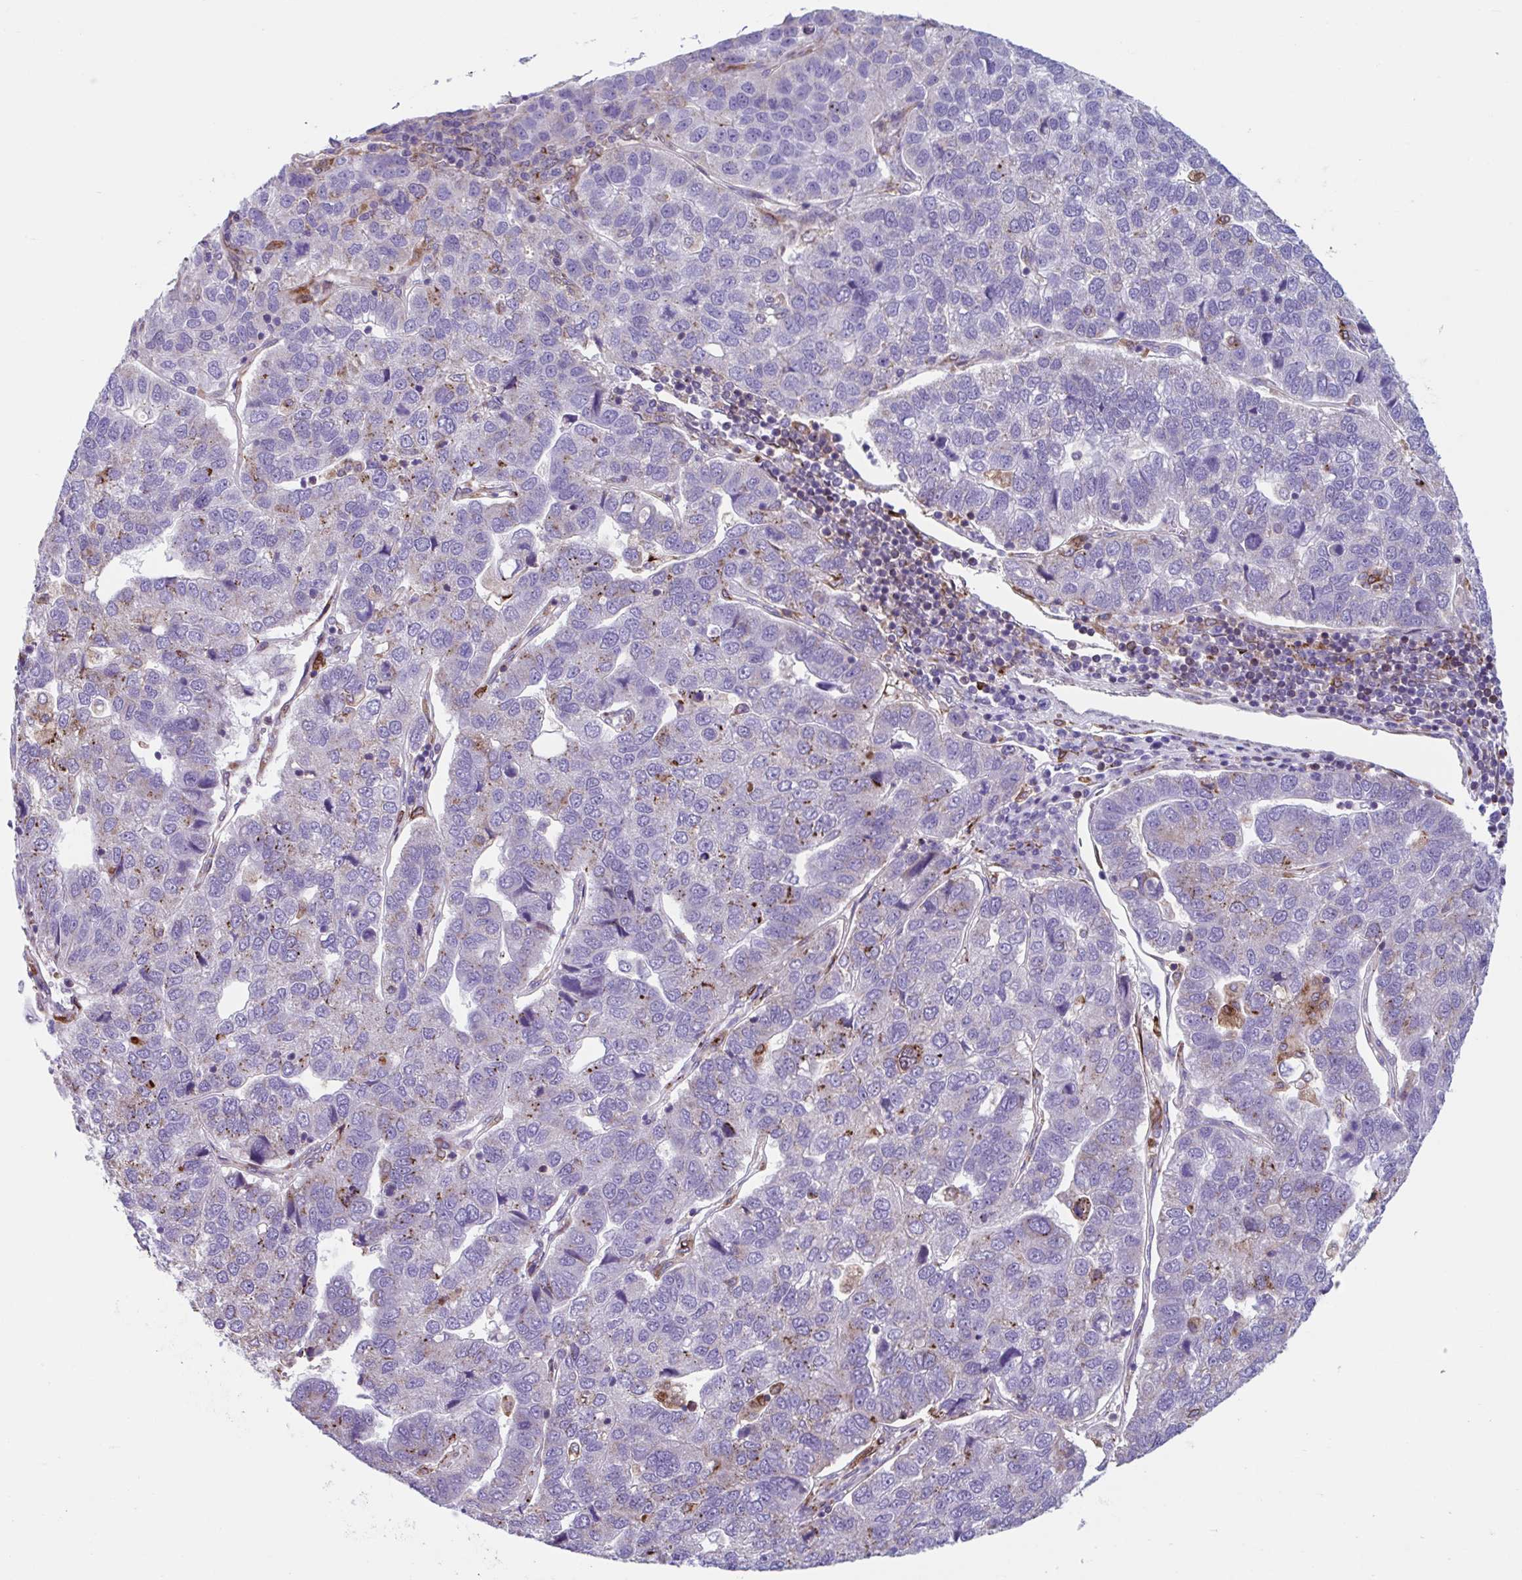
{"staining": {"intensity": "strong", "quantity": "<25%", "location": "cytoplasmic/membranous"}, "tissue": "pancreatic cancer", "cell_type": "Tumor cells", "image_type": "cancer", "snomed": [{"axis": "morphology", "description": "Adenocarcinoma, NOS"}, {"axis": "topography", "description": "Pancreas"}], "caption": "About <25% of tumor cells in human adenocarcinoma (pancreatic) exhibit strong cytoplasmic/membranous protein positivity as visualized by brown immunohistochemical staining.", "gene": "RFK", "patient": {"sex": "female", "age": 61}}